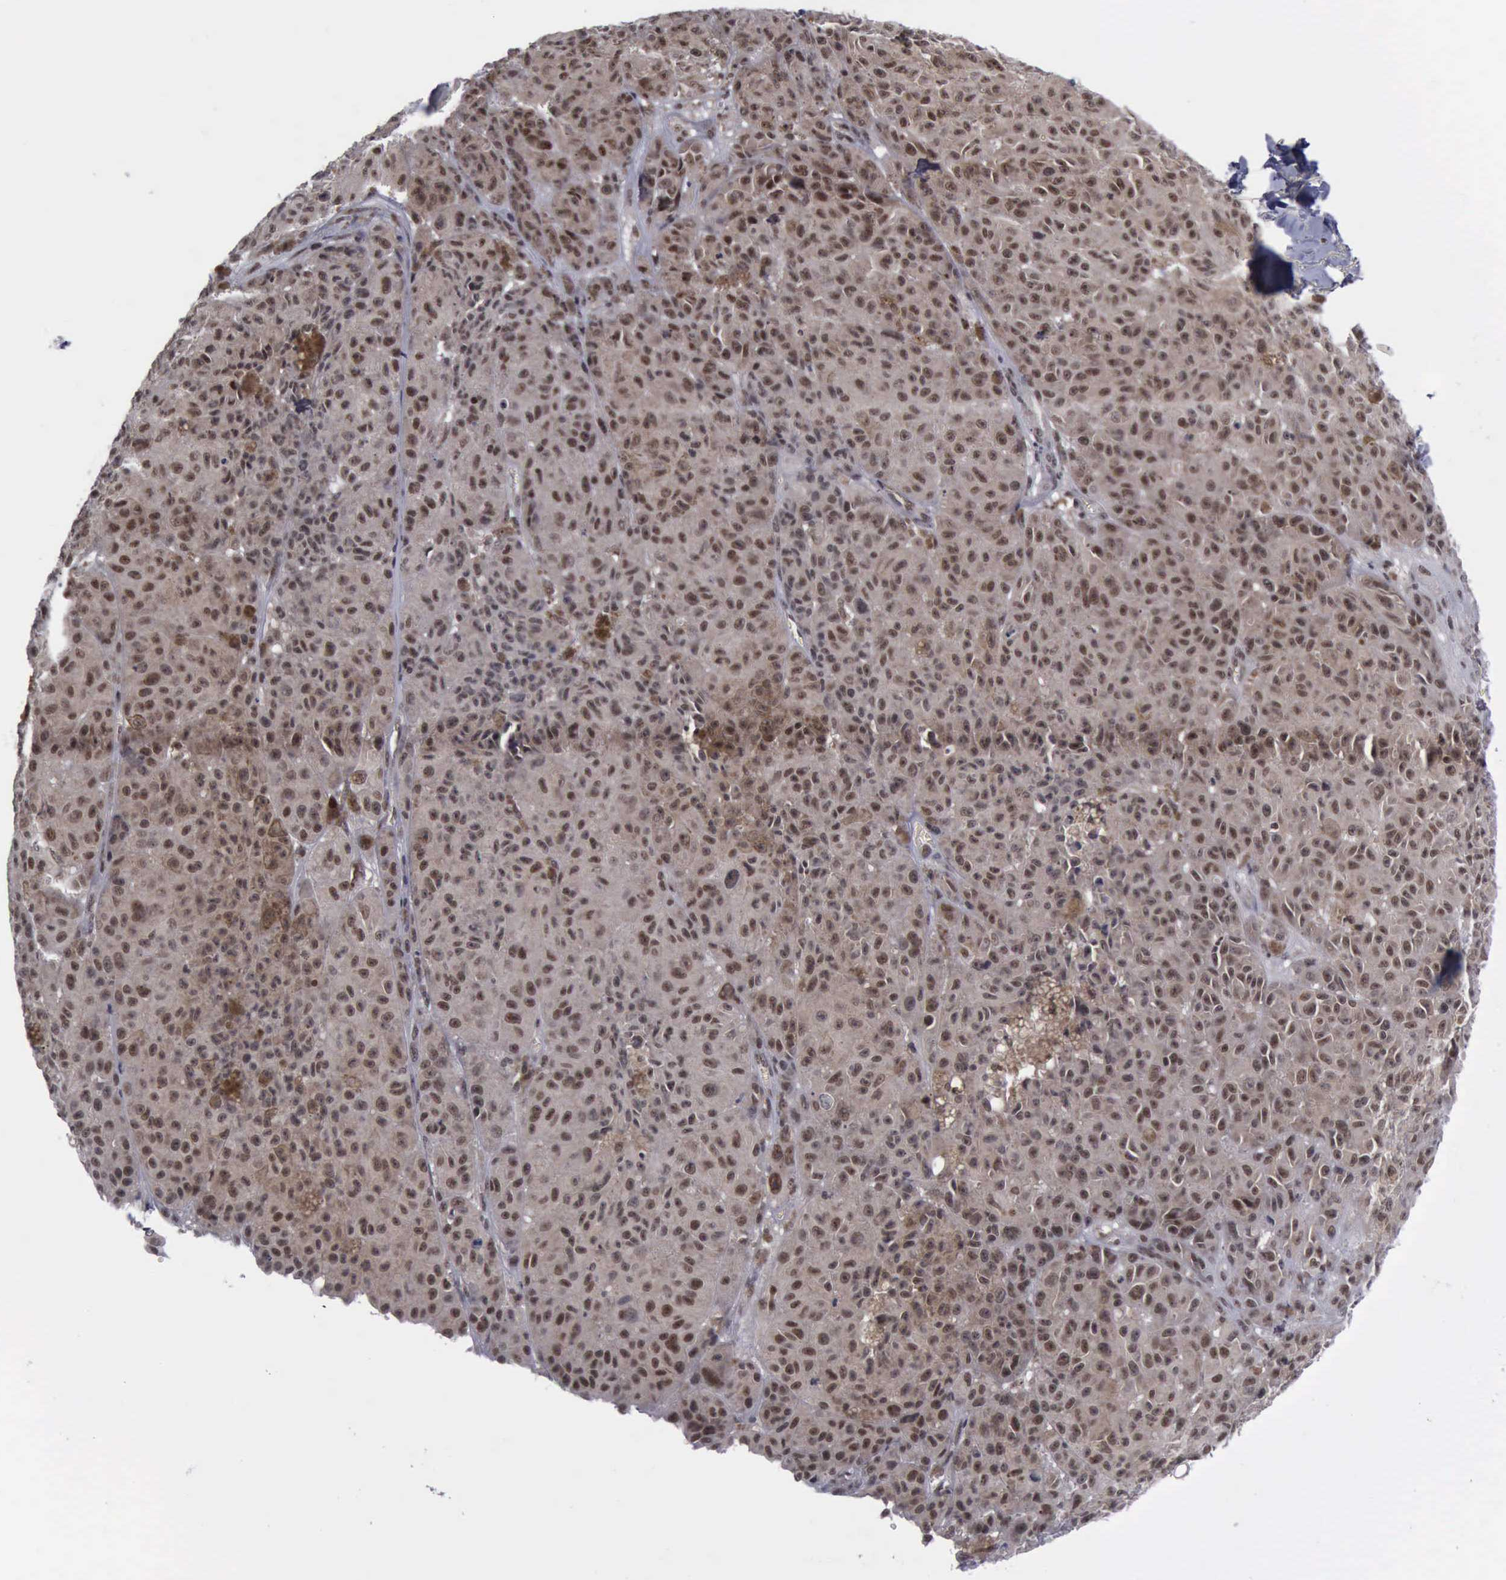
{"staining": {"intensity": "moderate", "quantity": ">75%", "location": "cytoplasmic/membranous,nuclear"}, "tissue": "melanoma", "cell_type": "Tumor cells", "image_type": "cancer", "snomed": [{"axis": "morphology", "description": "Malignant melanoma, NOS"}, {"axis": "topography", "description": "Skin"}], "caption": "Immunohistochemical staining of human malignant melanoma reveals medium levels of moderate cytoplasmic/membranous and nuclear protein positivity in about >75% of tumor cells.", "gene": "ATM", "patient": {"sex": "male", "age": 40}}